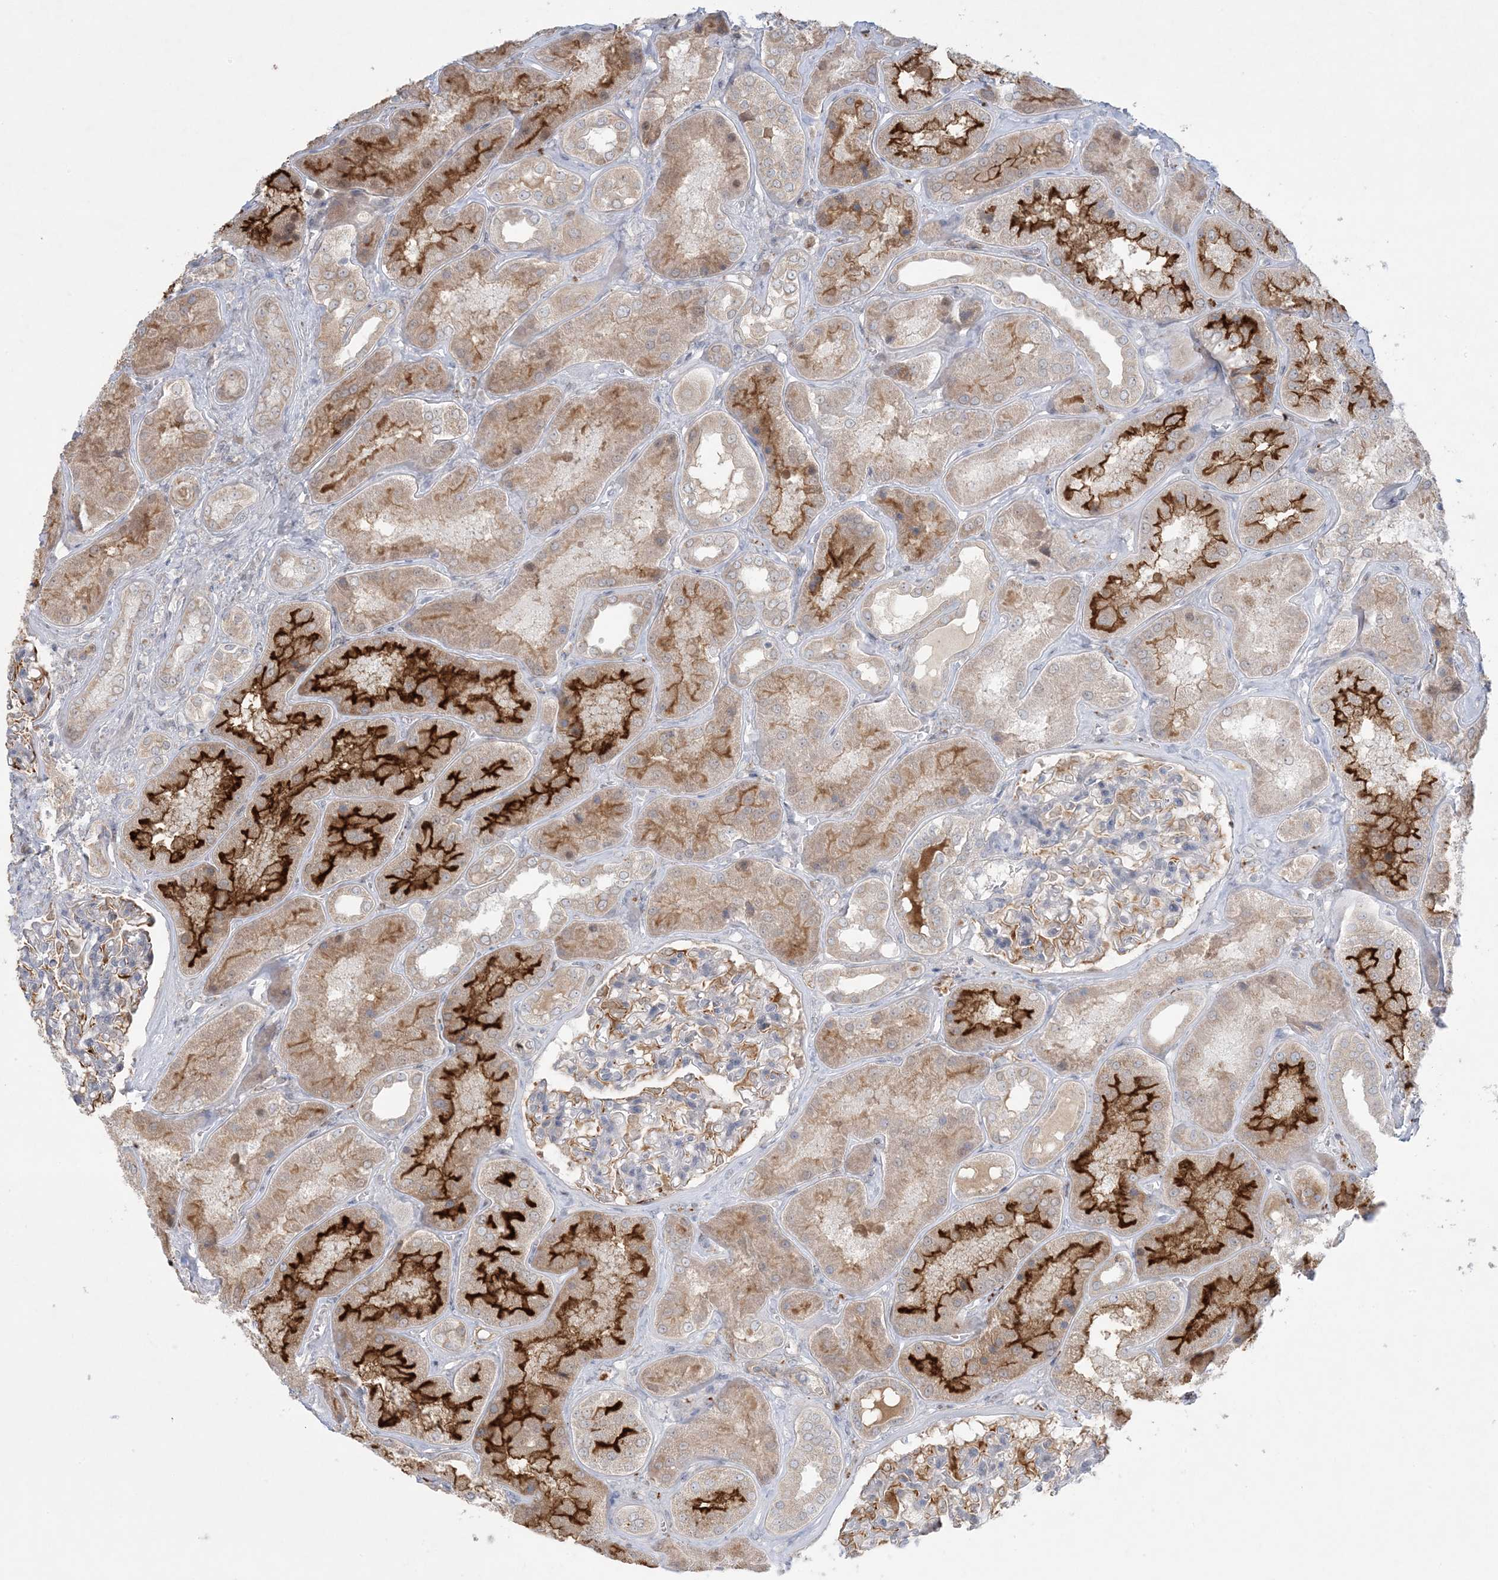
{"staining": {"intensity": "moderate", "quantity": "25%-75%", "location": "cytoplasmic/membranous"}, "tissue": "kidney", "cell_type": "Cells in glomeruli", "image_type": "normal", "snomed": [{"axis": "morphology", "description": "Normal tissue, NOS"}, {"axis": "topography", "description": "Kidney"}], "caption": "Immunohistochemical staining of benign human kidney shows medium levels of moderate cytoplasmic/membranous staining in about 25%-75% of cells in glomeruli. The staining is performed using DAB (3,3'-diaminobenzidine) brown chromogen to label protein expression. The nuclei are counter-stained blue using hematoxylin.", "gene": "MMGT1", "patient": {"sex": "female", "age": 56}}